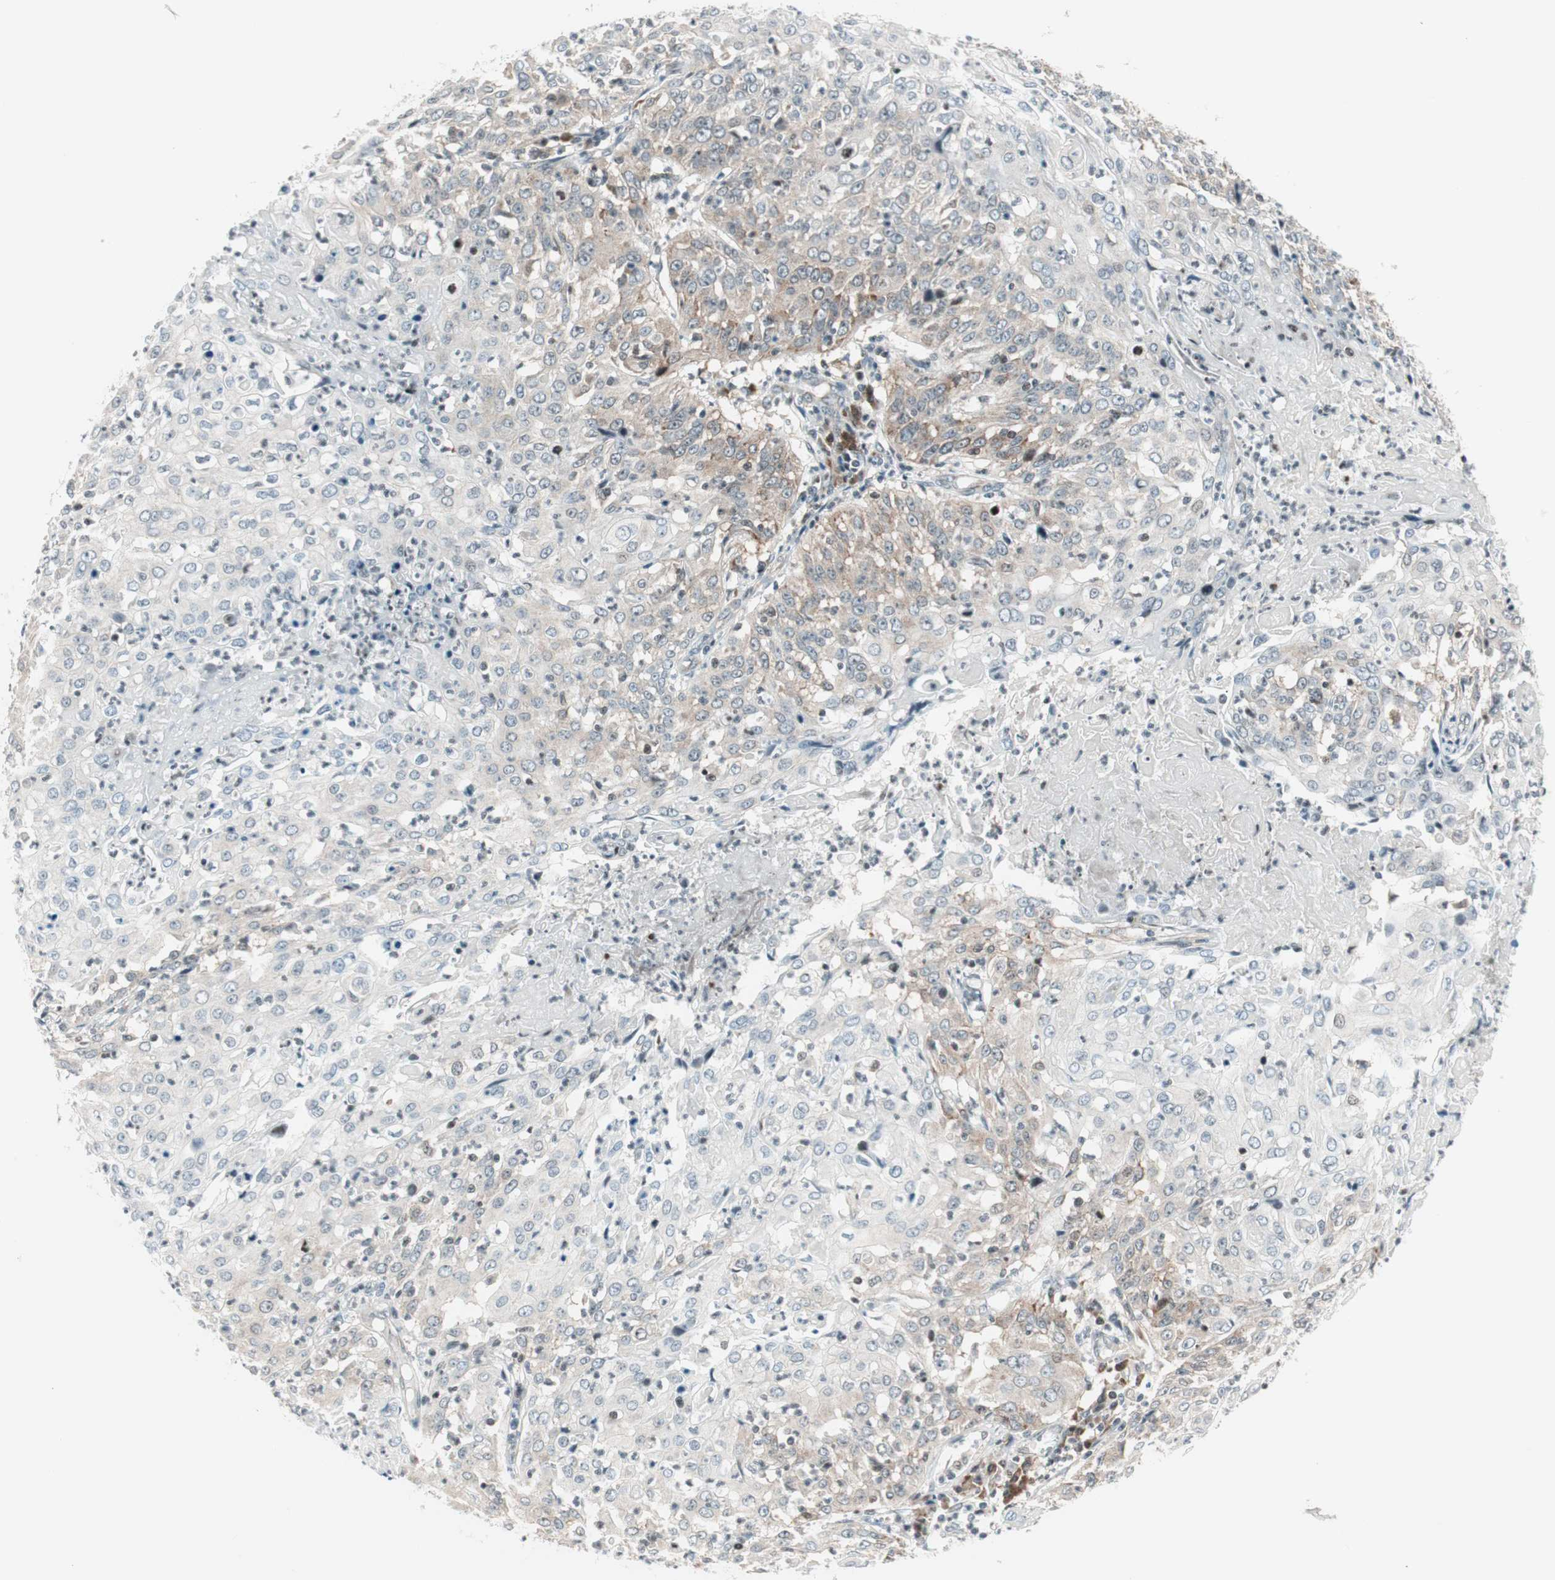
{"staining": {"intensity": "negative", "quantity": "none", "location": "none"}, "tissue": "cervical cancer", "cell_type": "Tumor cells", "image_type": "cancer", "snomed": [{"axis": "morphology", "description": "Squamous cell carcinoma, NOS"}, {"axis": "topography", "description": "Cervix"}], "caption": "Immunohistochemistry of human cervical cancer exhibits no positivity in tumor cells.", "gene": "TPT1", "patient": {"sex": "female", "age": 39}}